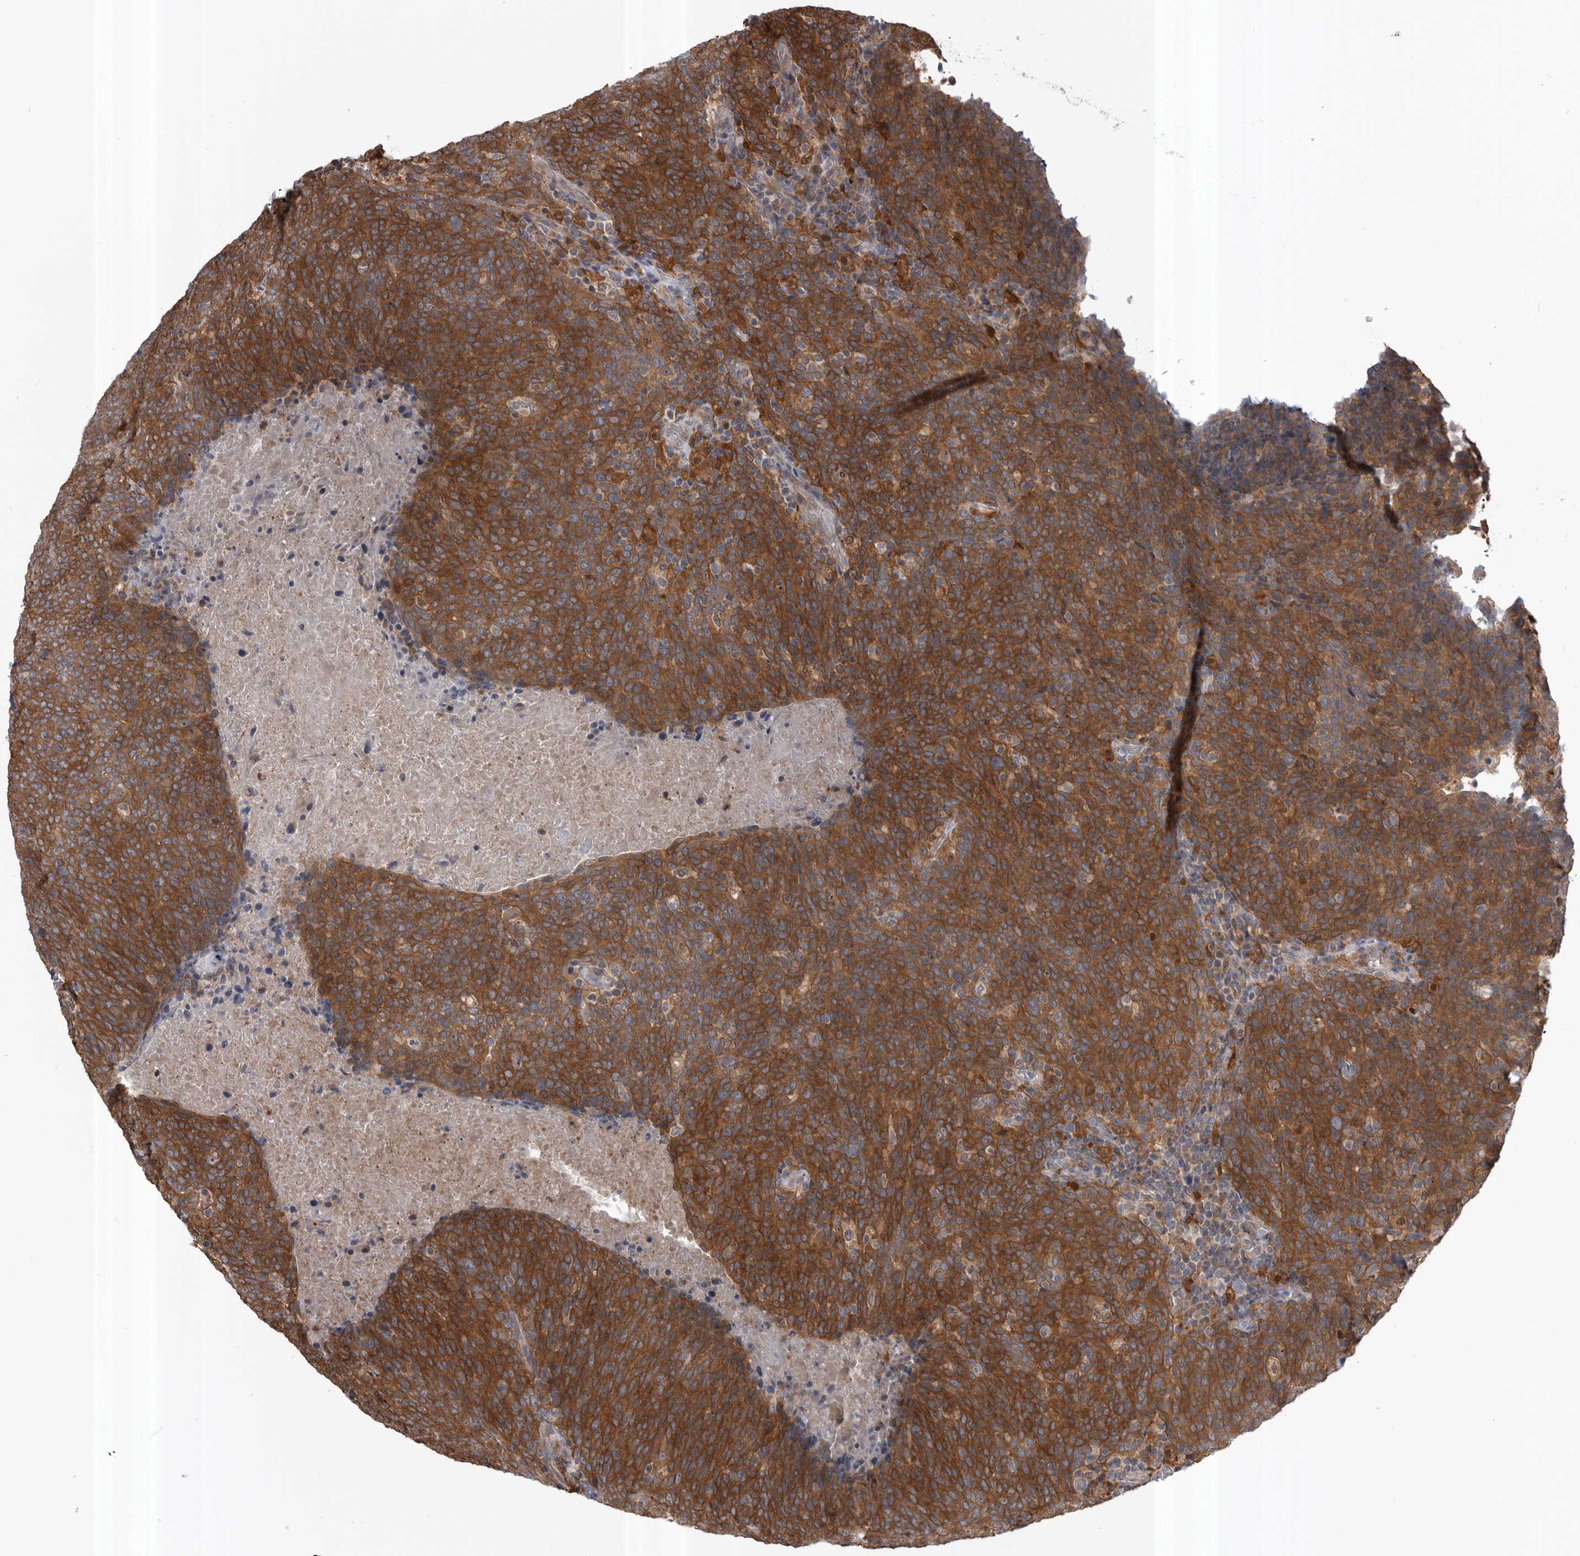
{"staining": {"intensity": "strong", "quantity": ">75%", "location": "cytoplasmic/membranous"}, "tissue": "head and neck cancer", "cell_type": "Tumor cells", "image_type": "cancer", "snomed": [{"axis": "morphology", "description": "Squamous cell carcinoma, NOS"}, {"axis": "morphology", "description": "Squamous cell carcinoma, metastatic, NOS"}, {"axis": "topography", "description": "Lymph node"}, {"axis": "topography", "description": "Head-Neck"}], "caption": "Immunohistochemistry (DAB (3,3'-diaminobenzidine)) staining of human head and neck metastatic squamous cell carcinoma demonstrates strong cytoplasmic/membranous protein positivity in approximately >75% of tumor cells. Immunohistochemistry stains the protein of interest in brown and the nuclei are stained blue.", "gene": "RAB3GAP2", "patient": {"sex": "male", "age": 62}}